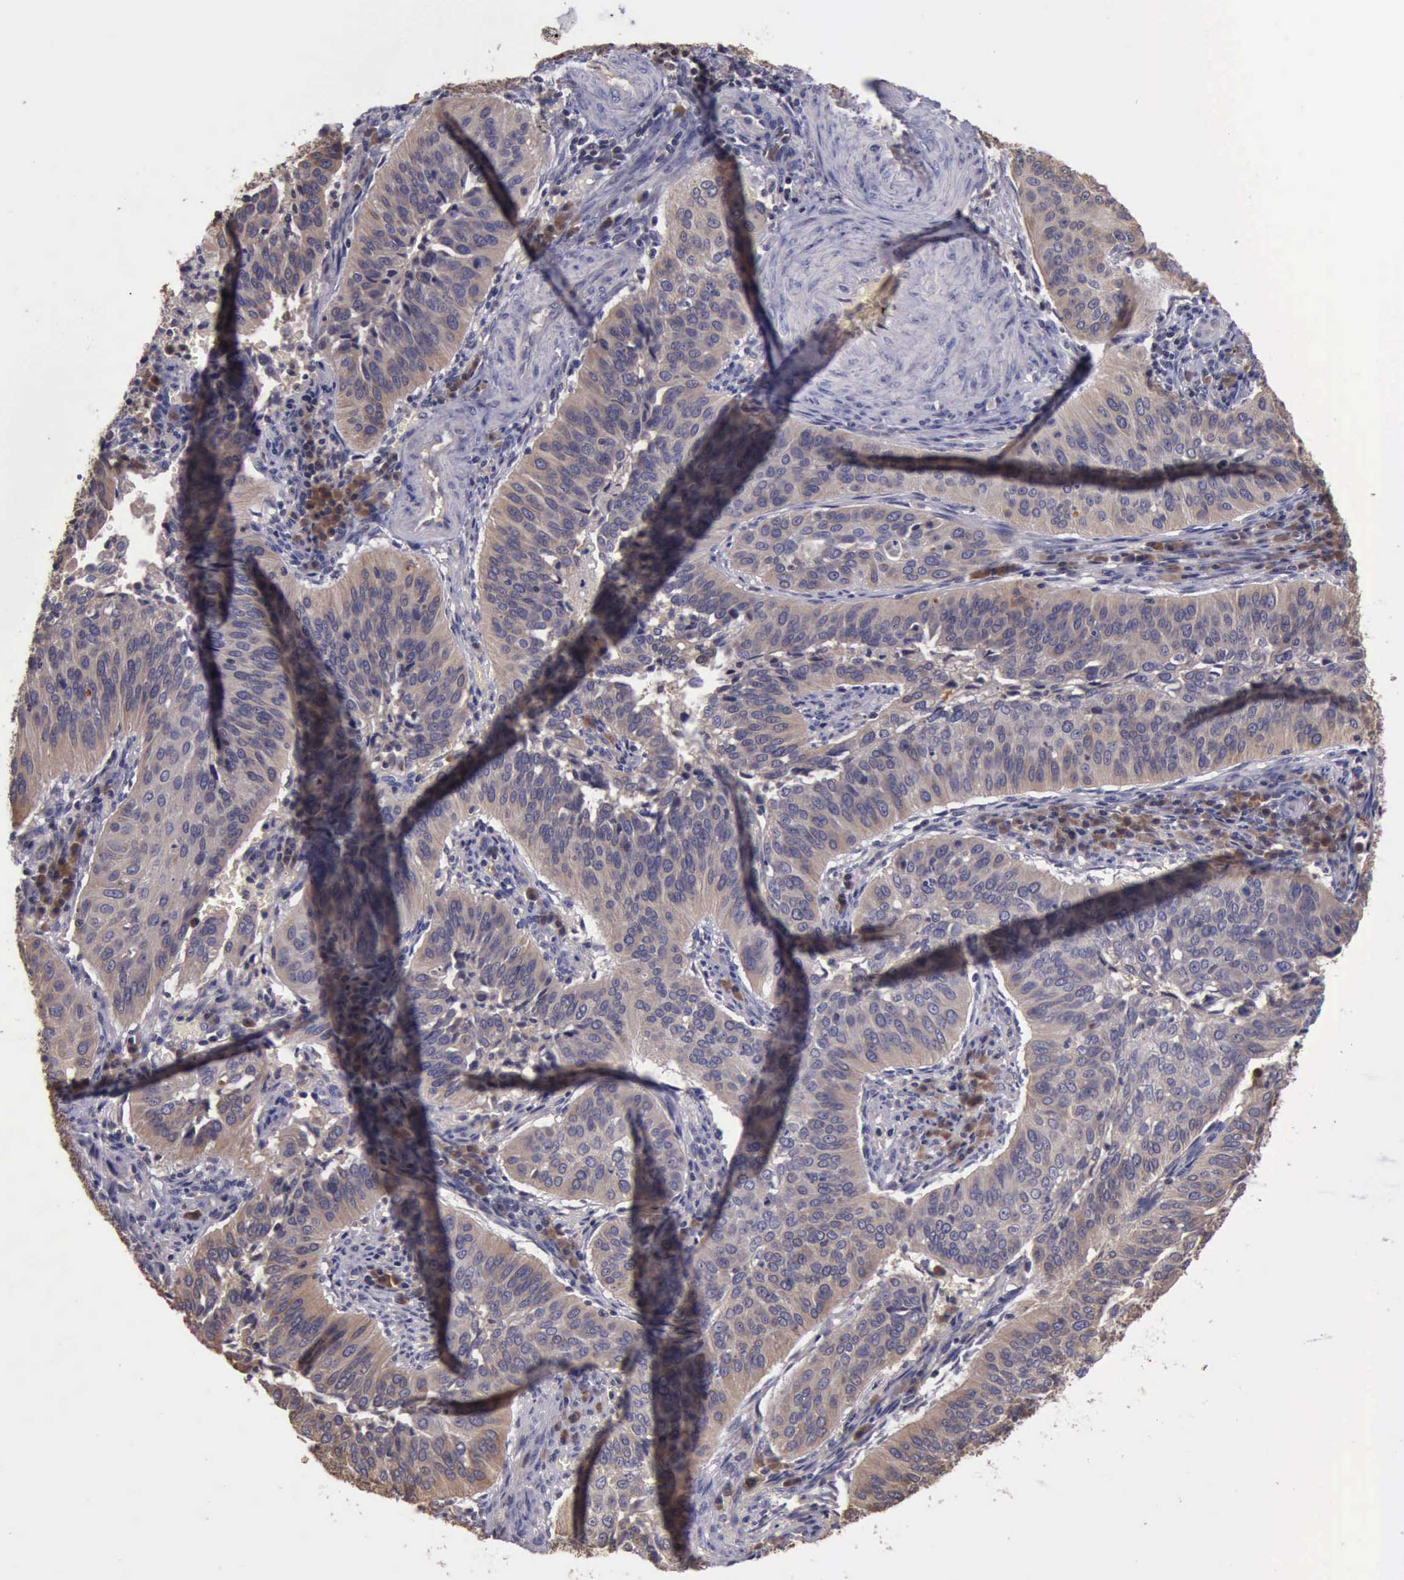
{"staining": {"intensity": "negative", "quantity": "none", "location": "none"}, "tissue": "cervical cancer", "cell_type": "Tumor cells", "image_type": "cancer", "snomed": [{"axis": "morphology", "description": "Squamous cell carcinoma, NOS"}, {"axis": "topography", "description": "Cervix"}], "caption": "A histopathology image of cervical squamous cell carcinoma stained for a protein reveals no brown staining in tumor cells. The staining was performed using DAB (3,3'-diaminobenzidine) to visualize the protein expression in brown, while the nuclei were stained in blue with hematoxylin (Magnification: 20x).", "gene": "RAB39B", "patient": {"sex": "female", "age": 39}}